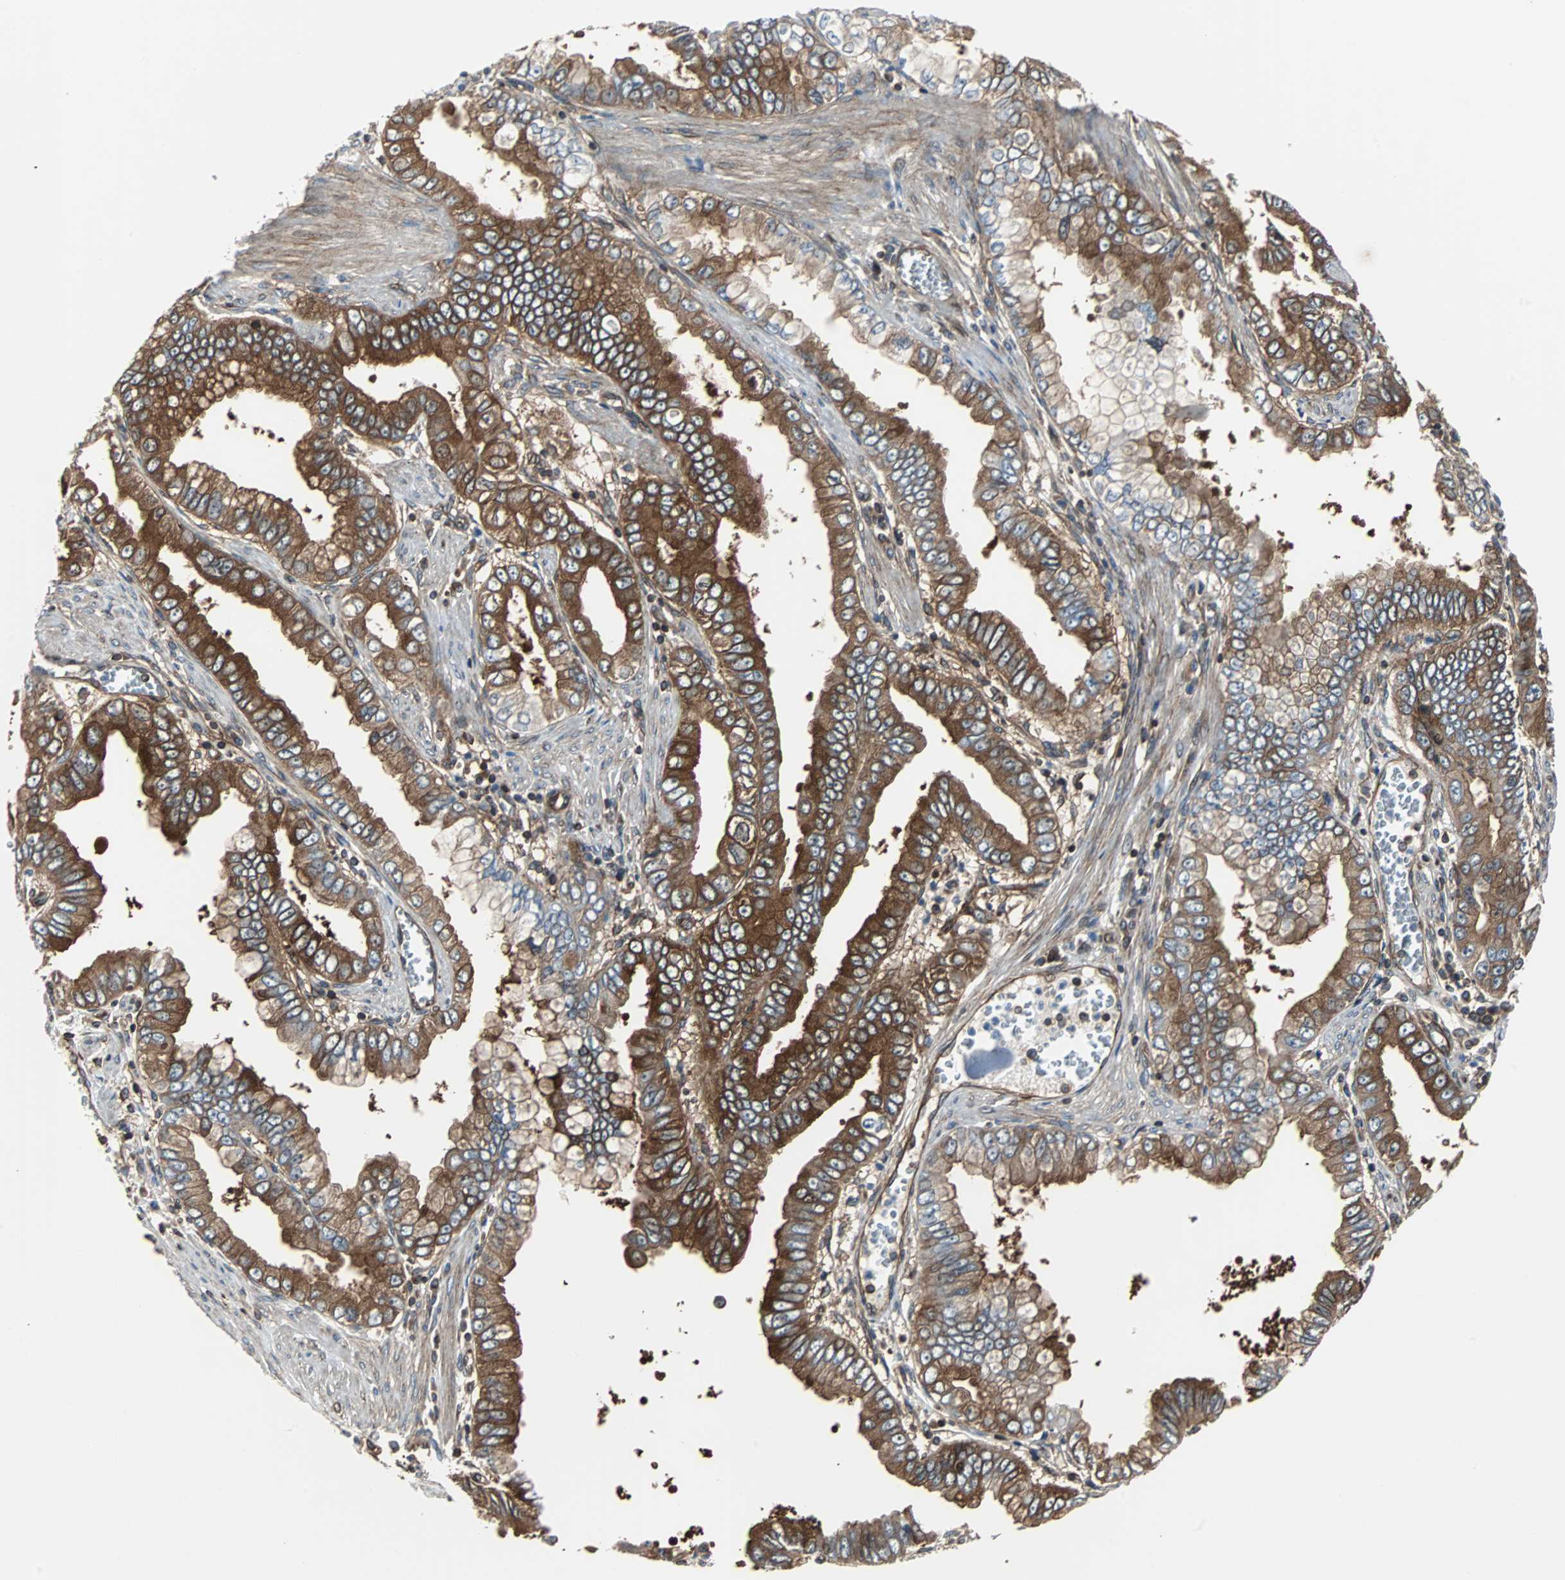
{"staining": {"intensity": "strong", "quantity": ">75%", "location": "cytoplasmic/membranous,nuclear"}, "tissue": "pancreatic cancer", "cell_type": "Tumor cells", "image_type": "cancer", "snomed": [{"axis": "morphology", "description": "Normal tissue, NOS"}, {"axis": "topography", "description": "Lymph node"}], "caption": "Immunohistochemistry micrograph of neoplastic tissue: pancreatic cancer stained using immunohistochemistry (IHC) displays high levels of strong protein expression localized specifically in the cytoplasmic/membranous and nuclear of tumor cells, appearing as a cytoplasmic/membranous and nuclear brown color.", "gene": "RELA", "patient": {"sex": "male", "age": 50}}